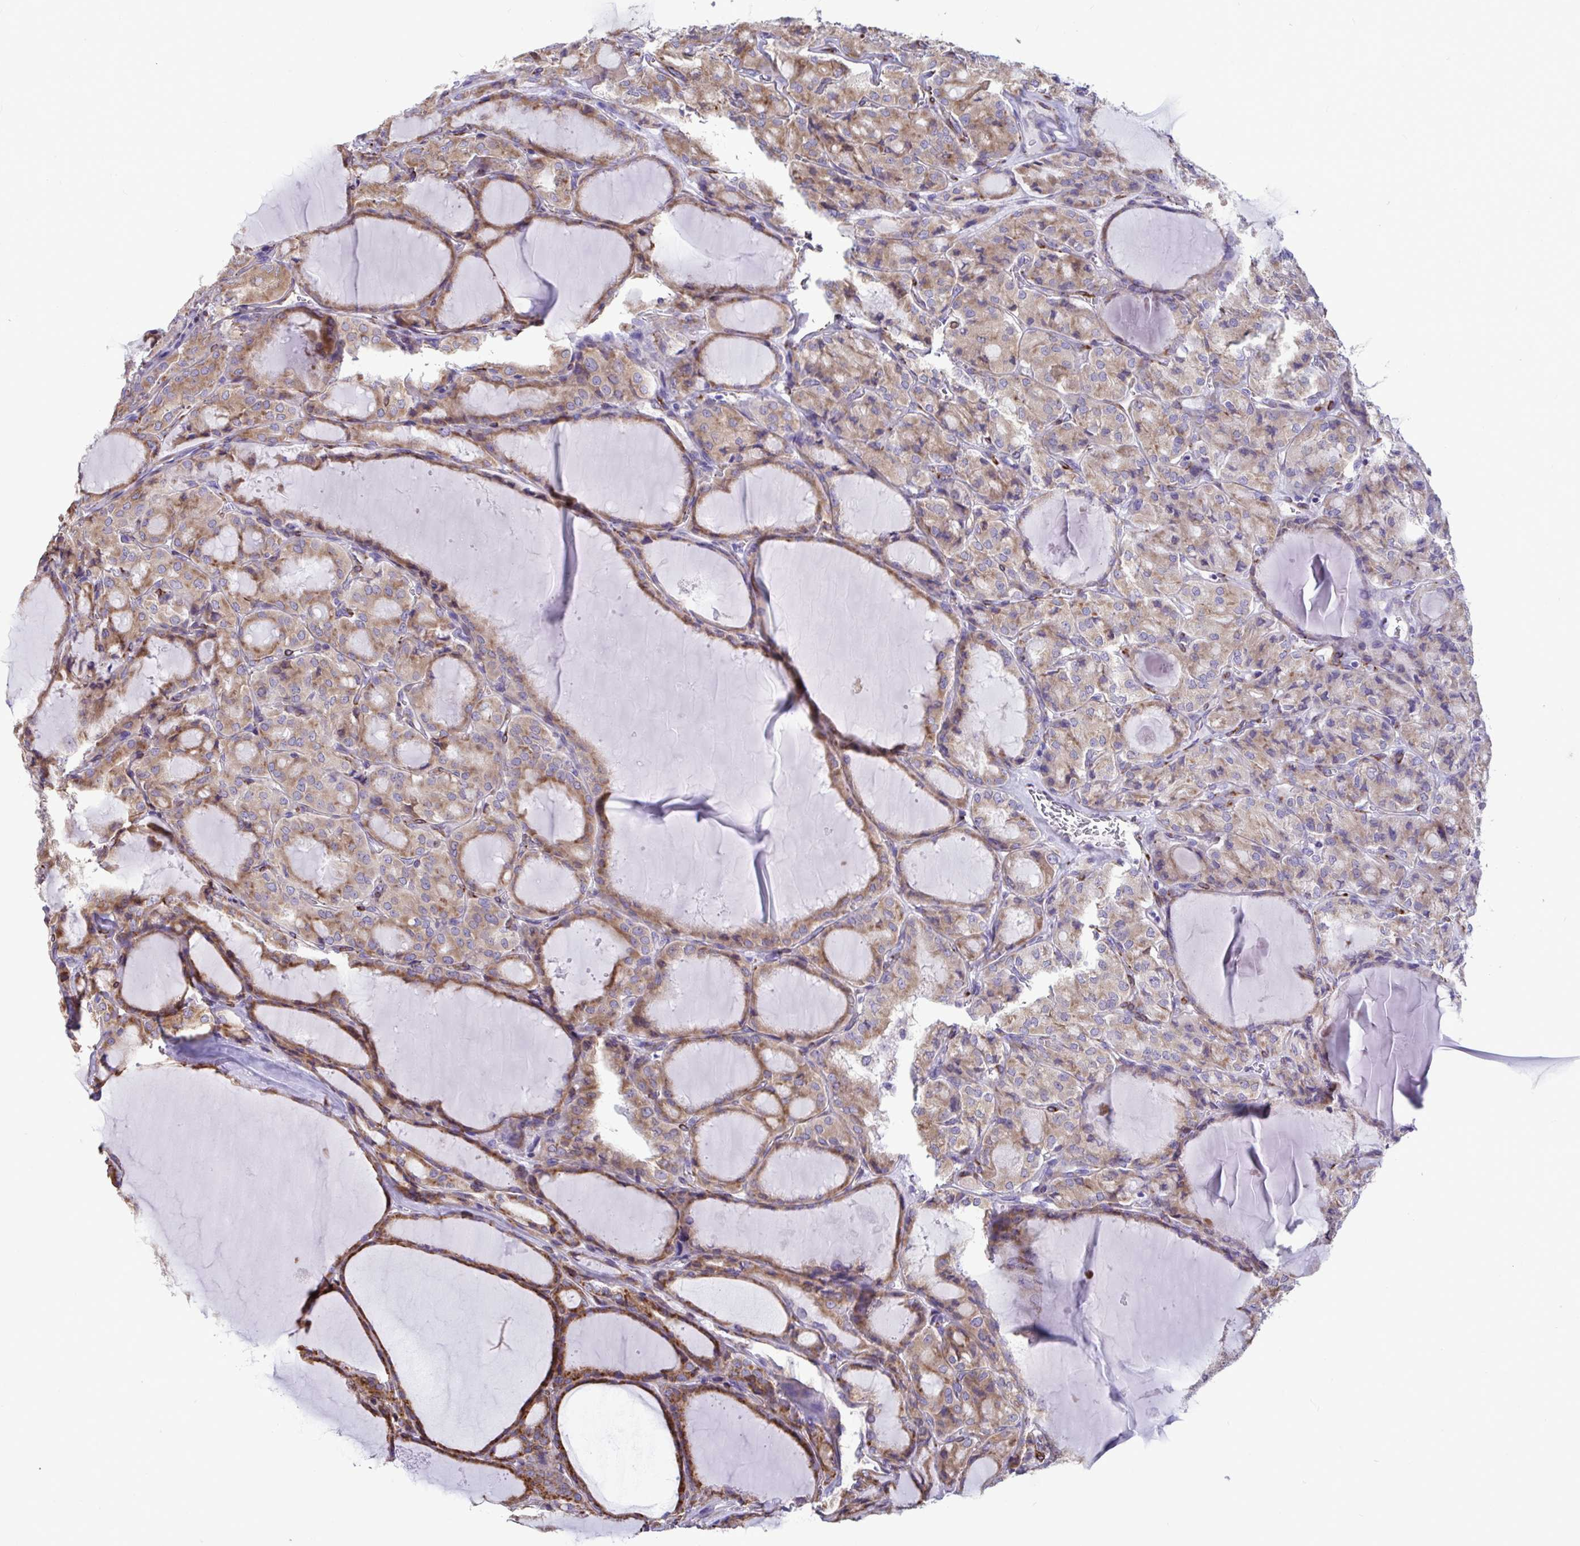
{"staining": {"intensity": "moderate", "quantity": "25%-75%", "location": "cytoplasmic/membranous"}, "tissue": "thyroid cancer", "cell_type": "Tumor cells", "image_type": "cancer", "snomed": [{"axis": "morphology", "description": "Papillary adenocarcinoma, NOS"}, {"axis": "topography", "description": "Thyroid gland"}], "caption": "Protein positivity by immunohistochemistry reveals moderate cytoplasmic/membranous expression in approximately 25%-75% of tumor cells in papillary adenocarcinoma (thyroid).", "gene": "ASPH", "patient": {"sex": "male", "age": 87}}